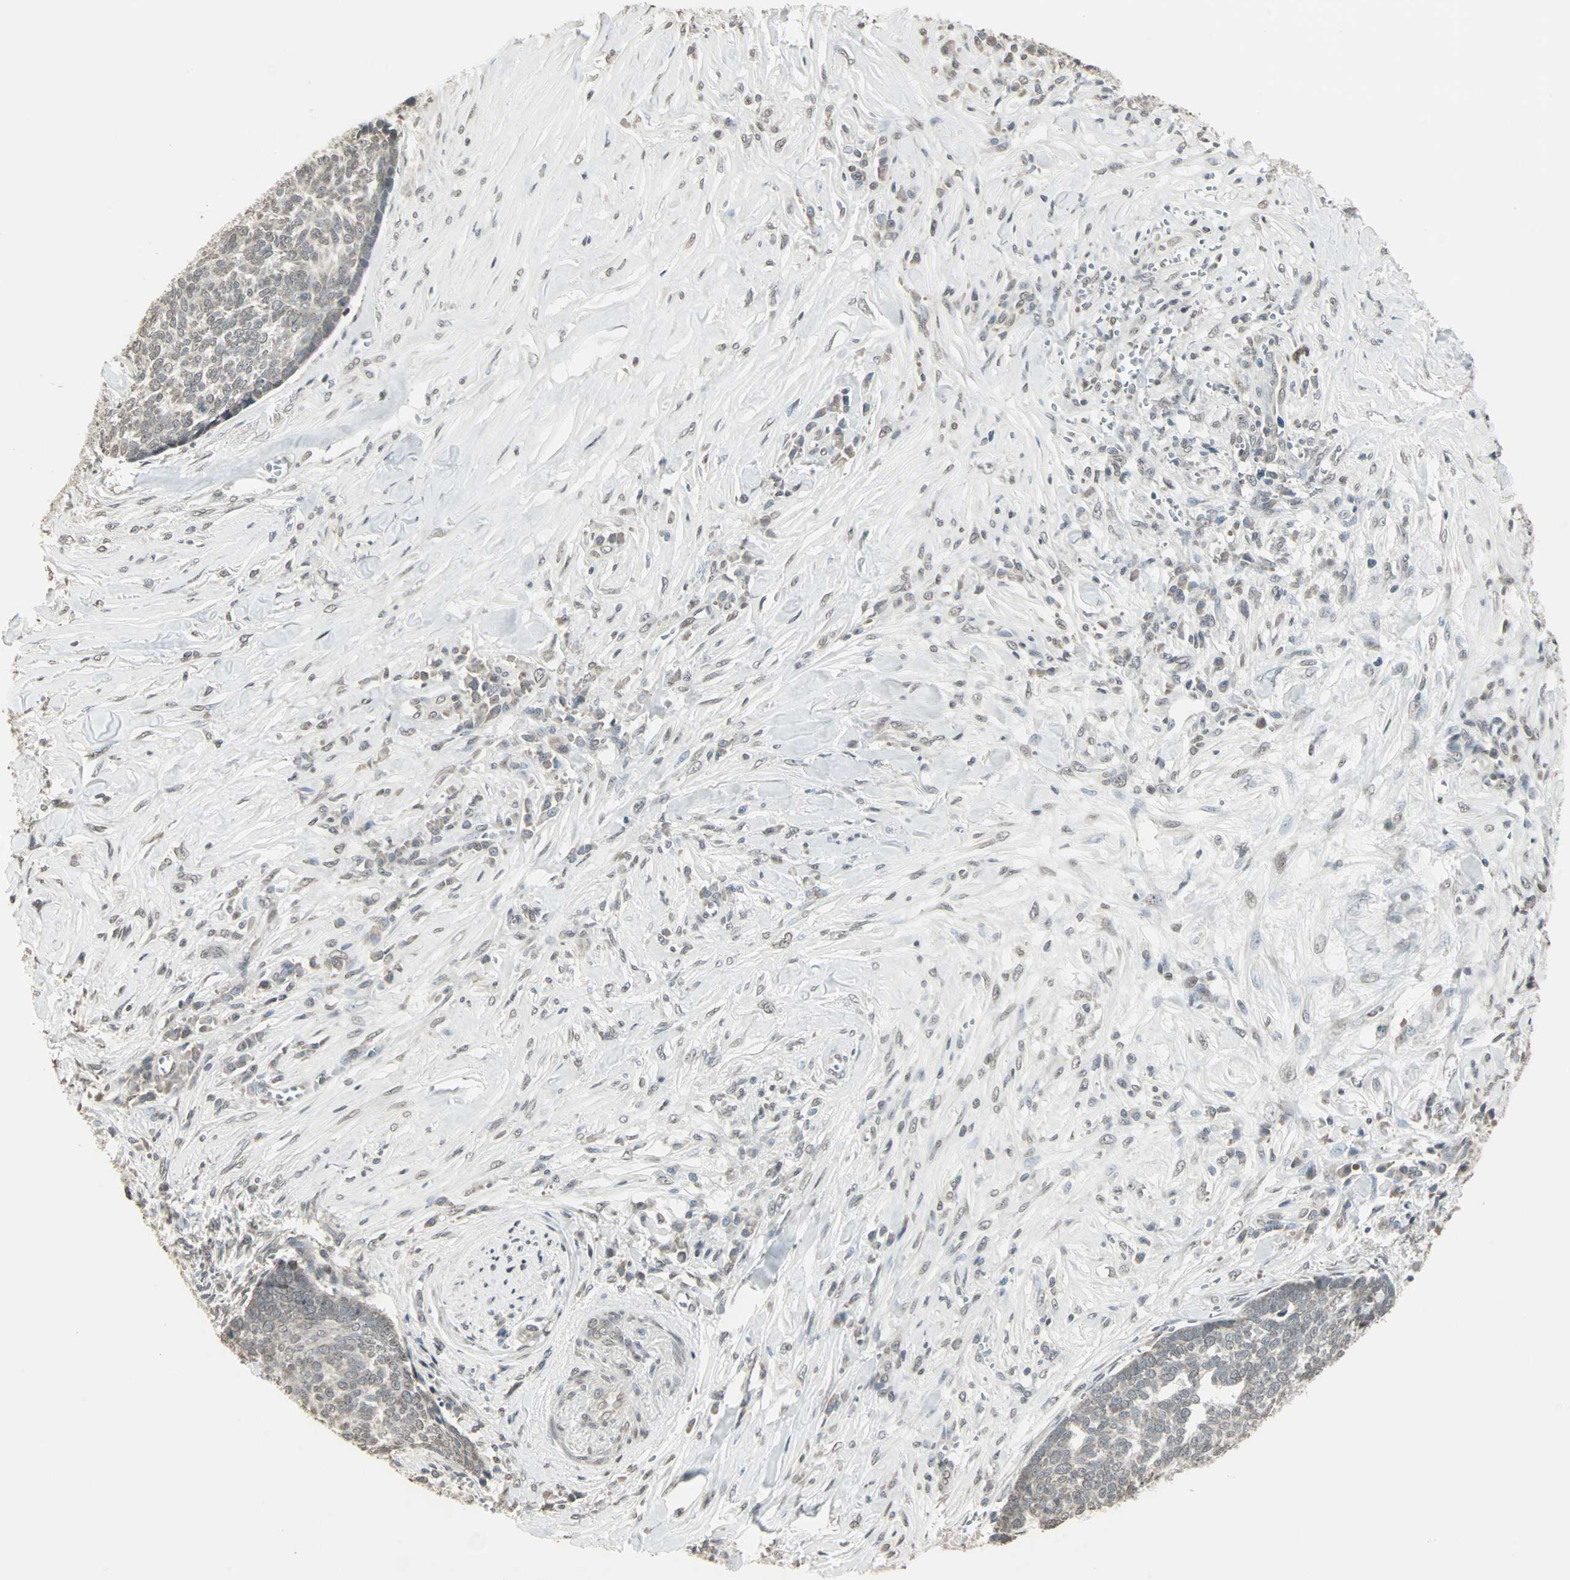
{"staining": {"intensity": "weak", "quantity": "25%-75%", "location": "cytoplasmic/membranous,nuclear"}, "tissue": "skin cancer", "cell_type": "Tumor cells", "image_type": "cancer", "snomed": [{"axis": "morphology", "description": "Basal cell carcinoma"}, {"axis": "topography", "description": "Skin"}], "caption": "Immunohistochemical staining of human basal cell carcinoma (skin) exhibits weak cytoplasmic/membranous and nuclear protein staining in approximately 25%-75% of tumor cells.", "gene": "CBLC", "patient": {"sex": "male", "age": 84}}